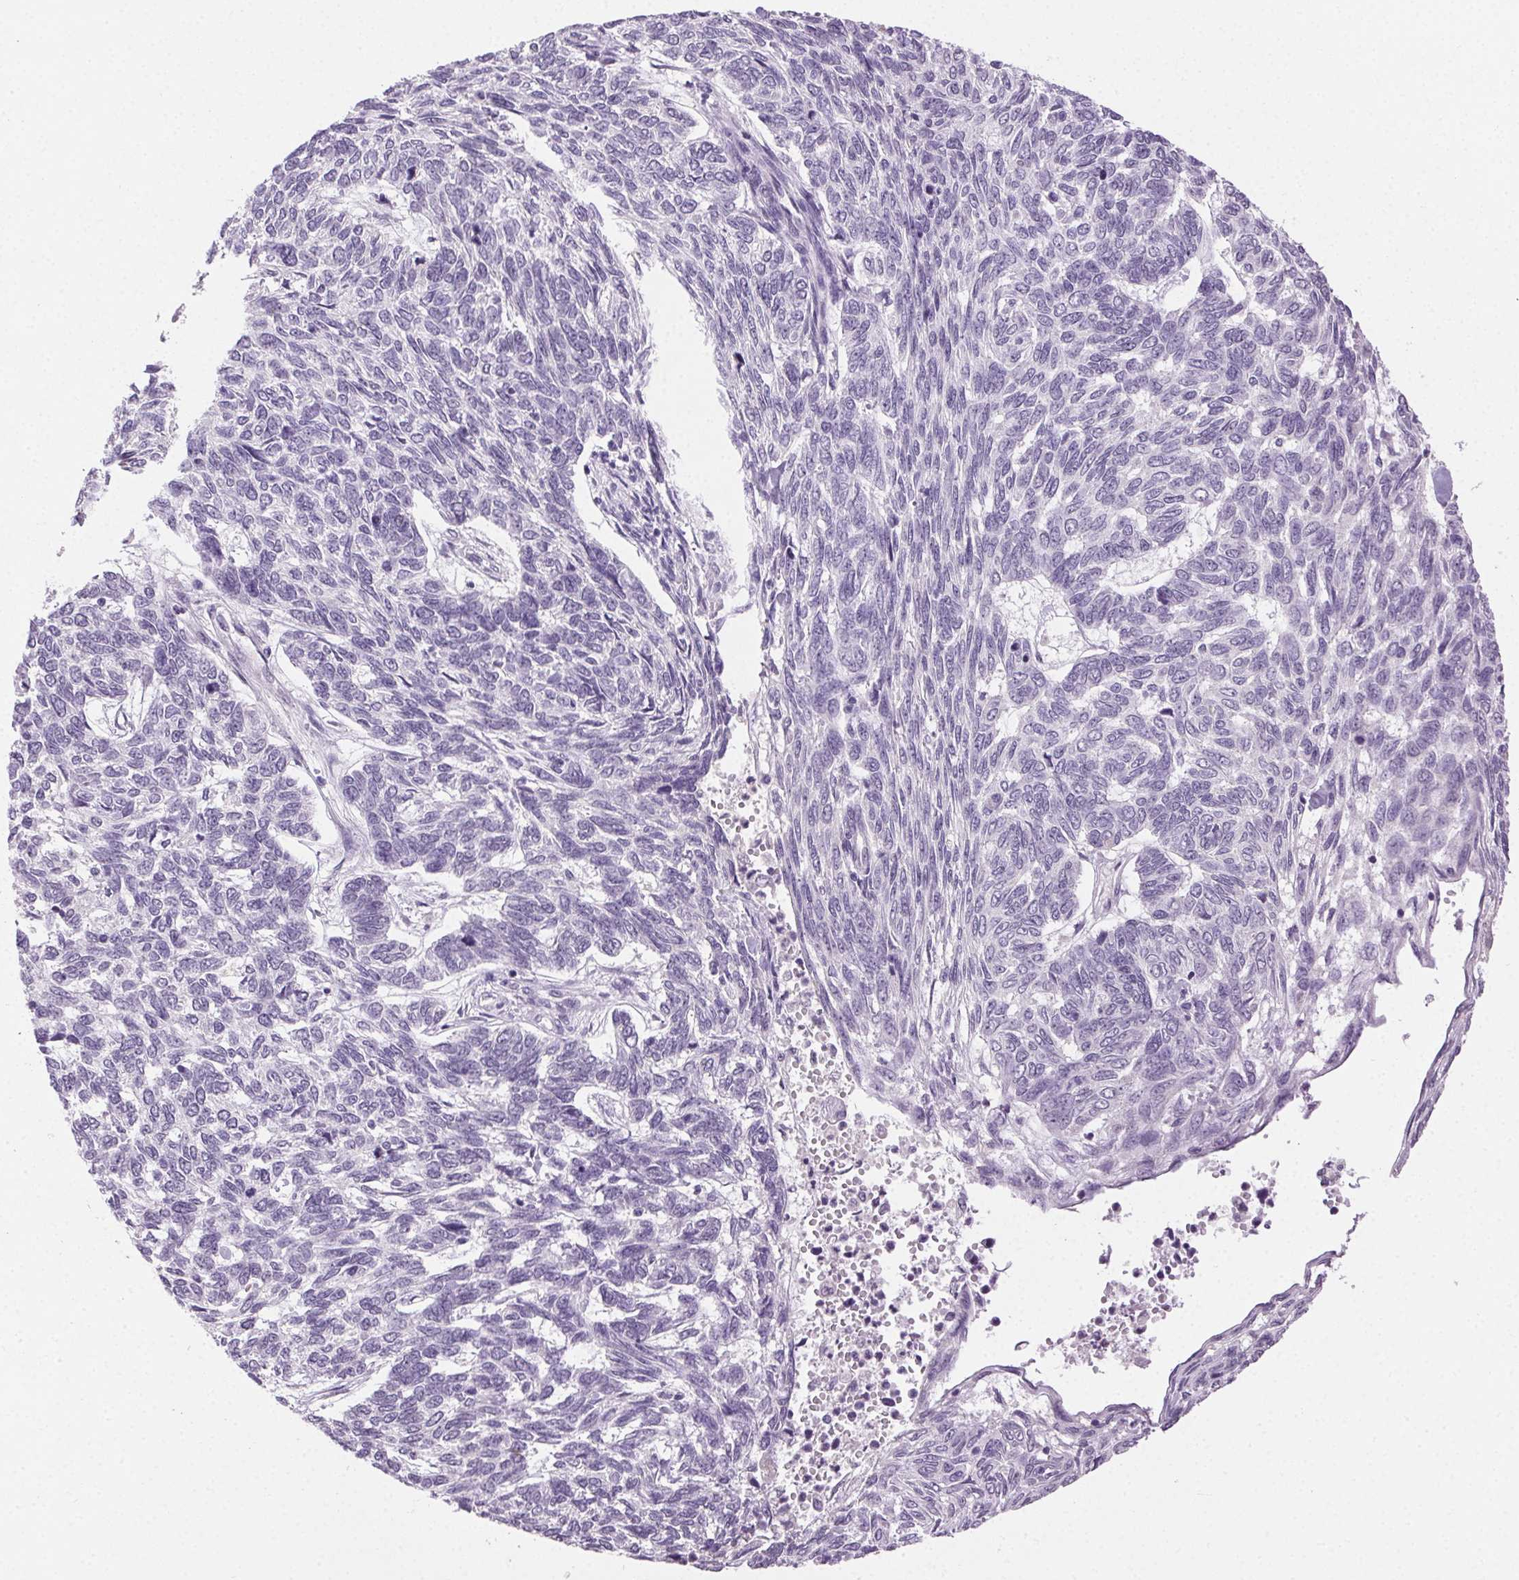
{"staining": {"intensity": "negative", "quantity": "none", "location": "none"}, "tissue": "skin cancer", "cell_type": "Tumor cells", "image_type": "cancer", "snomed": [{"axis": "morphology", "description": "Basal cell carcinoma"}, {"axis": "topography", "description": "Skin"}], "caption": "Skin cancer (basal cell carcinoma) stained for a protein using immunohistochemistry demonstrates no positivity tumor cells.", "gene": "CLDN10", "patient": {"sex": "female", "age": 65}}